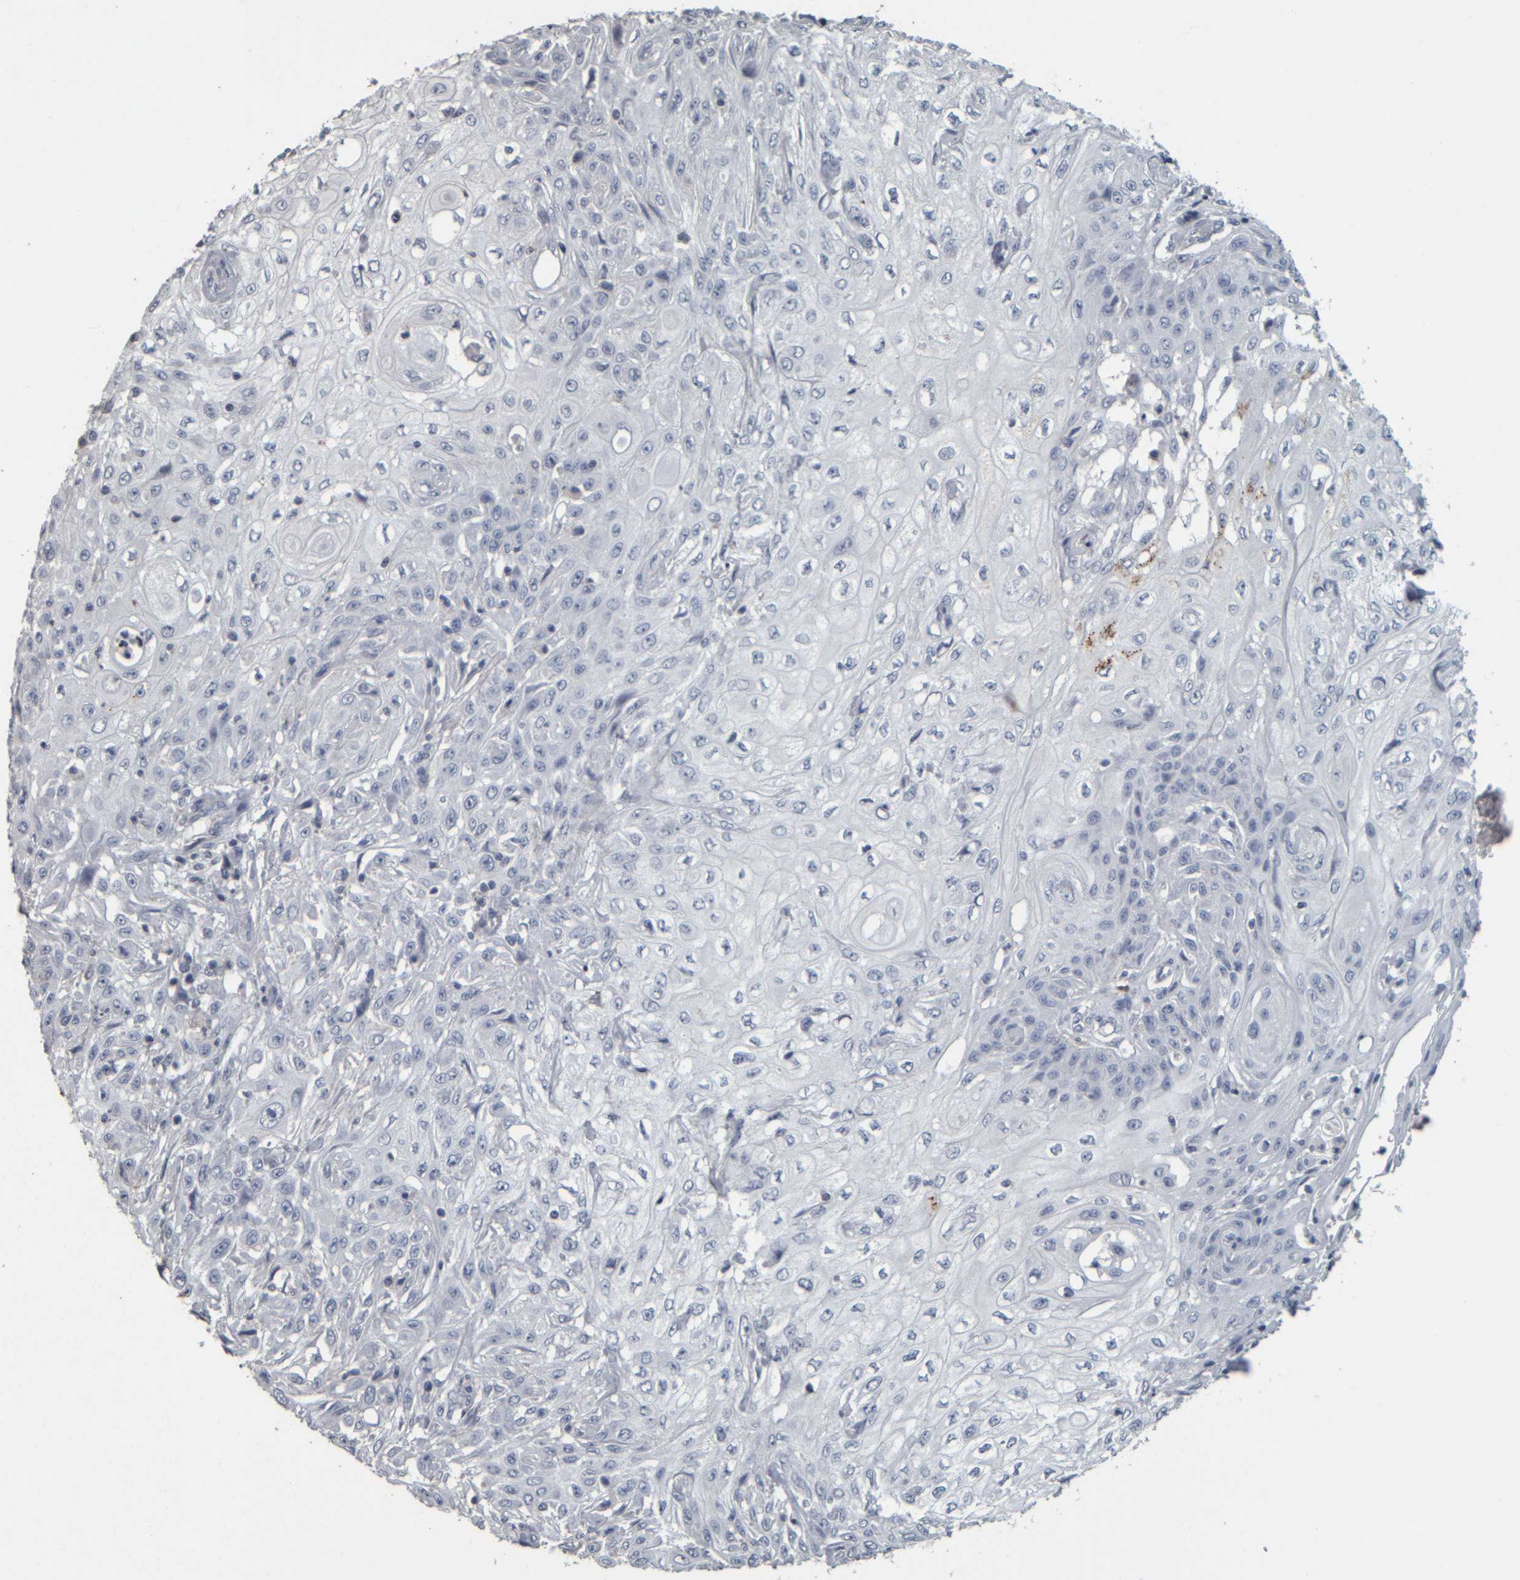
{"staining": {"intensity": "negative", "quantity": "none", "location": "none"}, "tissue": "skin cancer", "cell_type": "Tumor cells", "image_type": "cancer", "snomed": [{"axis": "morphology", "description": "Squamous cell carcinoma, NOS"}, {"axis": "morphology", "description": "Squamous cell carcinoma, metastatic, NOS"}, {"axis": "topography", "description": "Skin"}, {"axis": "topography", "description": "Lymph node"}], "caption": "Human metastatic squamous cell carcinoma (skin) stained for a protein using immunohistochemistry (IHC) reveals no staining in tumor cells.", "gene": "CAVIN4", "patient": {"sex": "male", "age": 75}}